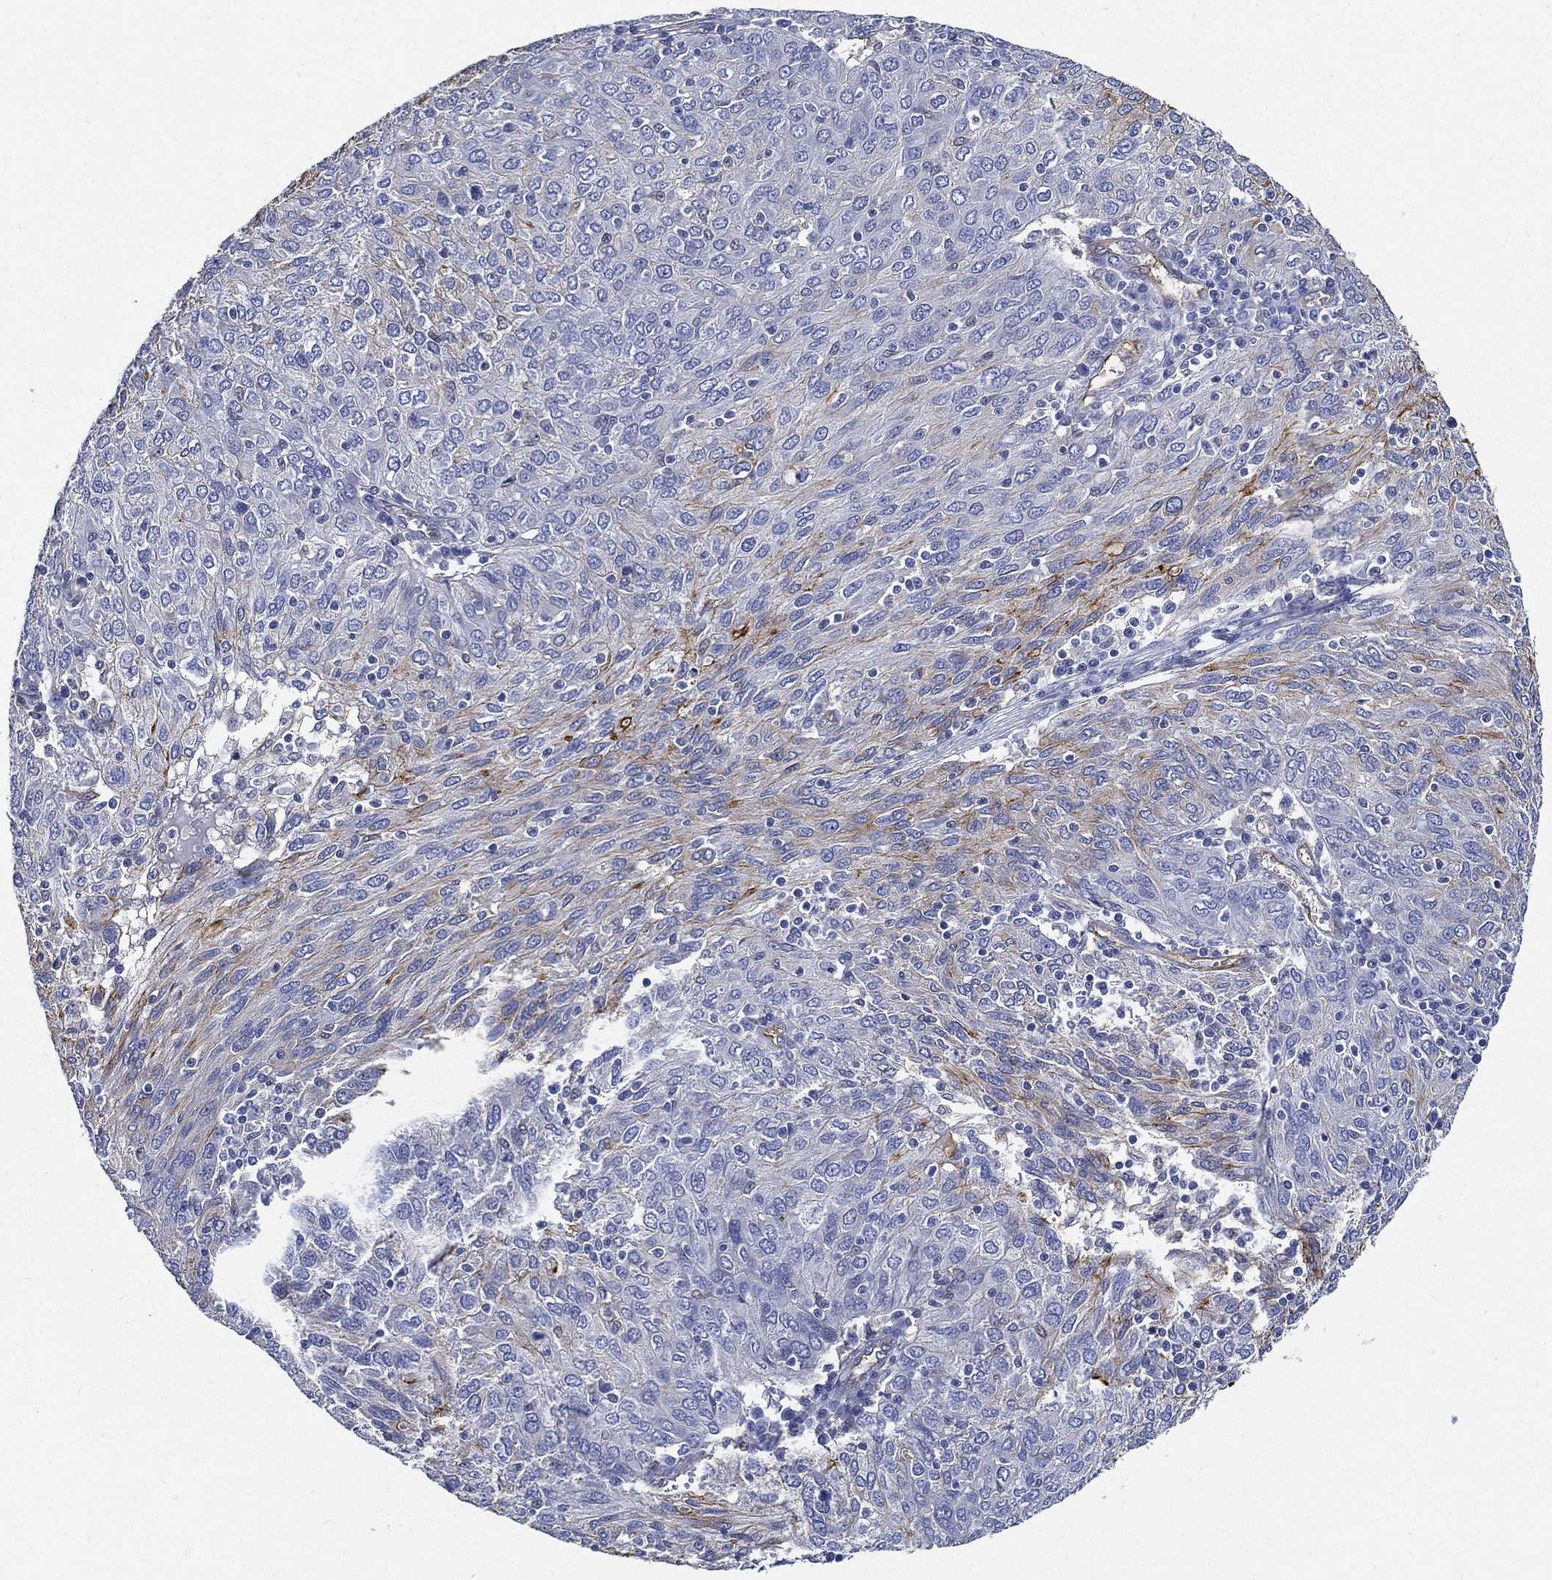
{"staining": {"intensity": "moderate", "quantity": "<25%", "location": "cytoplasmic/membranous"}, "tissue": "ovarian cancer", "cell_type": "Tumor cells", "image_type": "cancer", "snomed": [{"axis": "morphology", "description": "Carcinoma, endometroid"}, {"axis": "topography", "description": "Ovary"}], "caption": "Tumor cells reveal moderate cytoplasmic/membranous expression in approximately <25% of cells in ovarian cancer (endometroid carcinoma).", "gene": "NEDD9", "patient": {"sex": "female", "age": 50}}